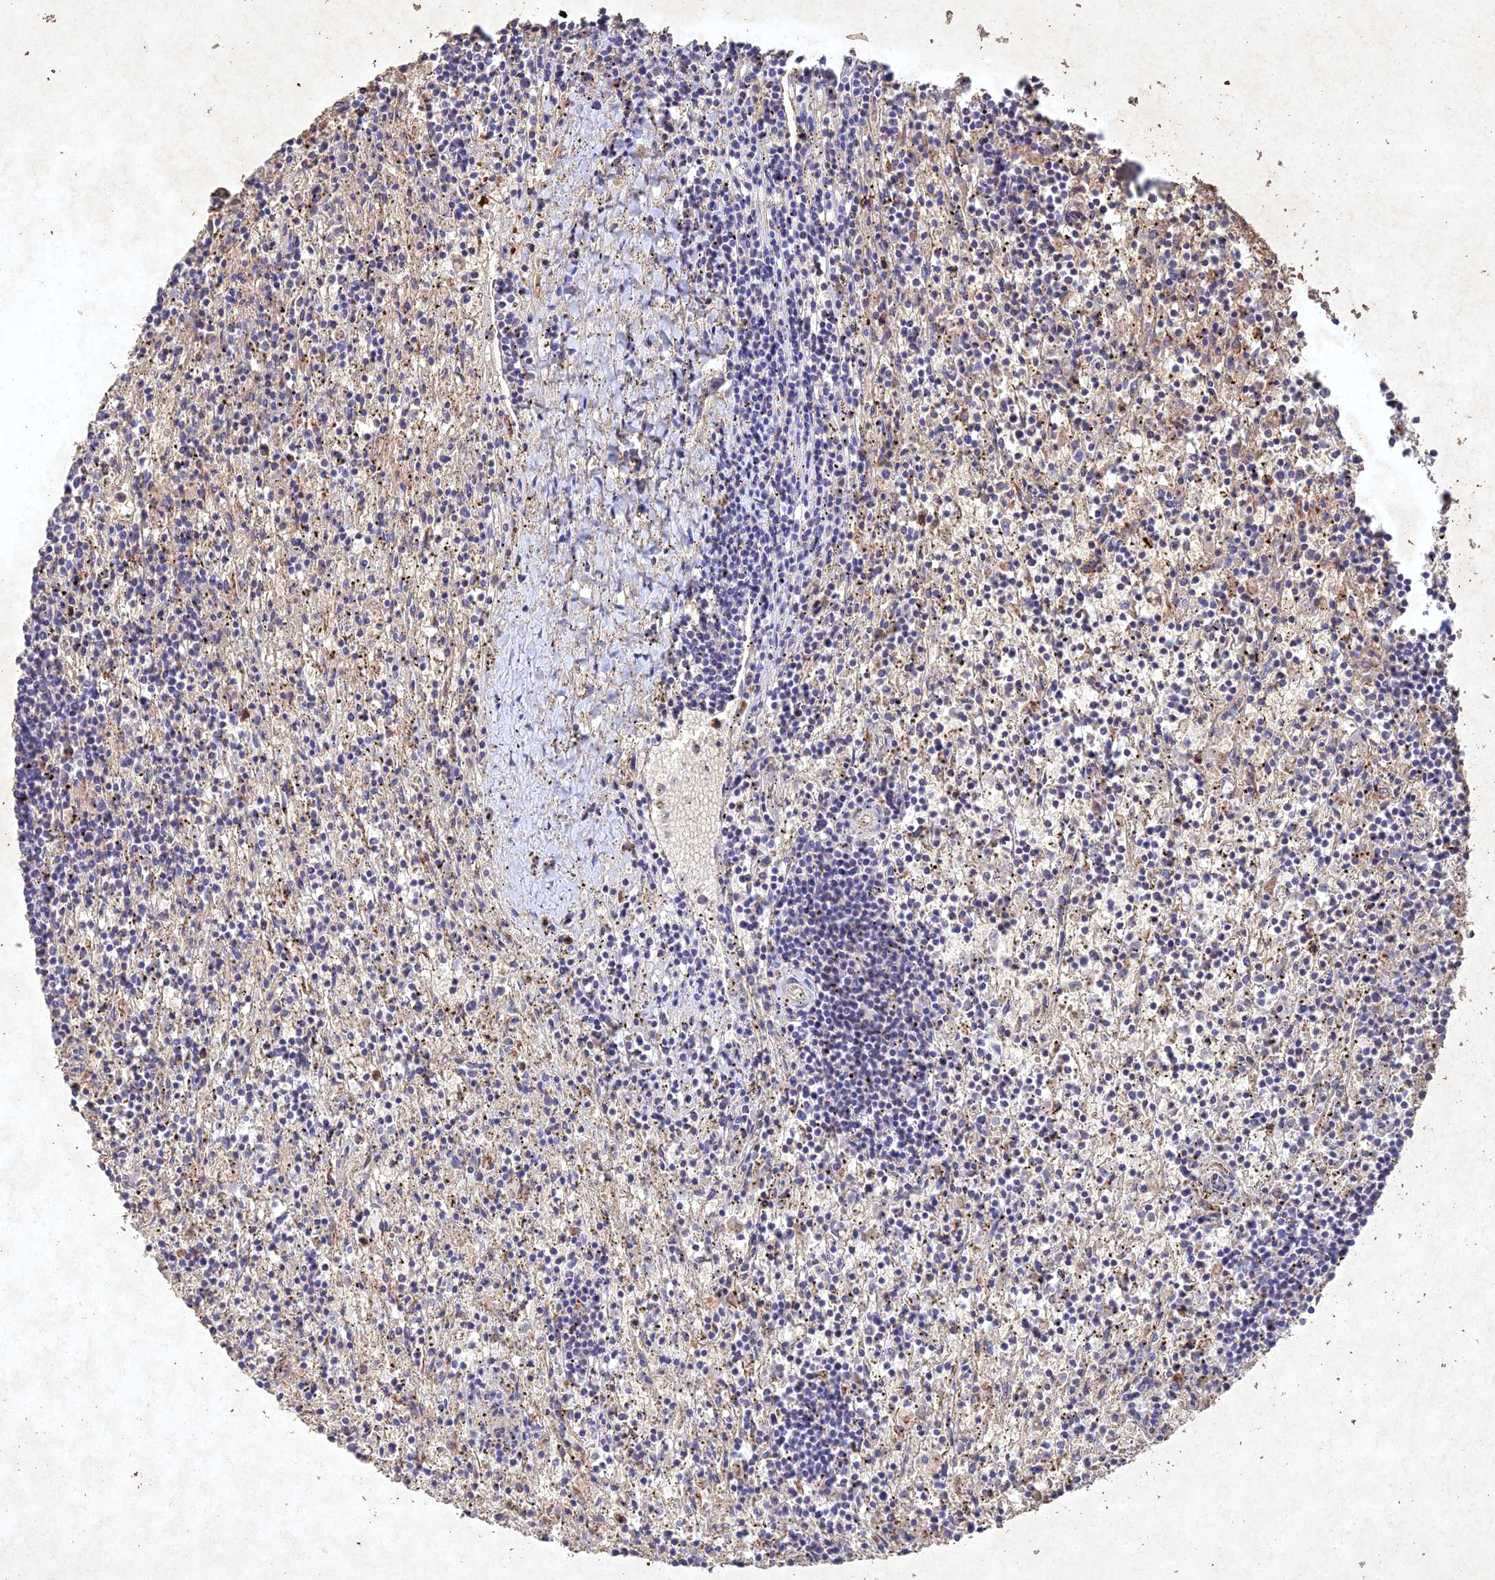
{"staining": {"intensity": "negative", "quantity": "none", "location": "none"}, "tissue": "lymphoma", "cell_type": "Tumor cells", "image_type": "cancer", "snomed": [{"axis": "morphology", "description": "Malignant lymphoma, non-Hodgkin's type, Low grade"}, {"axis": "topography", "description": "Spleen"}], "caption": "Human low-grade malignant lymphoma, non-Hodgkin's type stained for a protein using immunohistochemistry (IHC) exhibits no positivity in tumor cells.", "gene": "NDUFV1", "patient": {"sex": "male", "age": 76}}